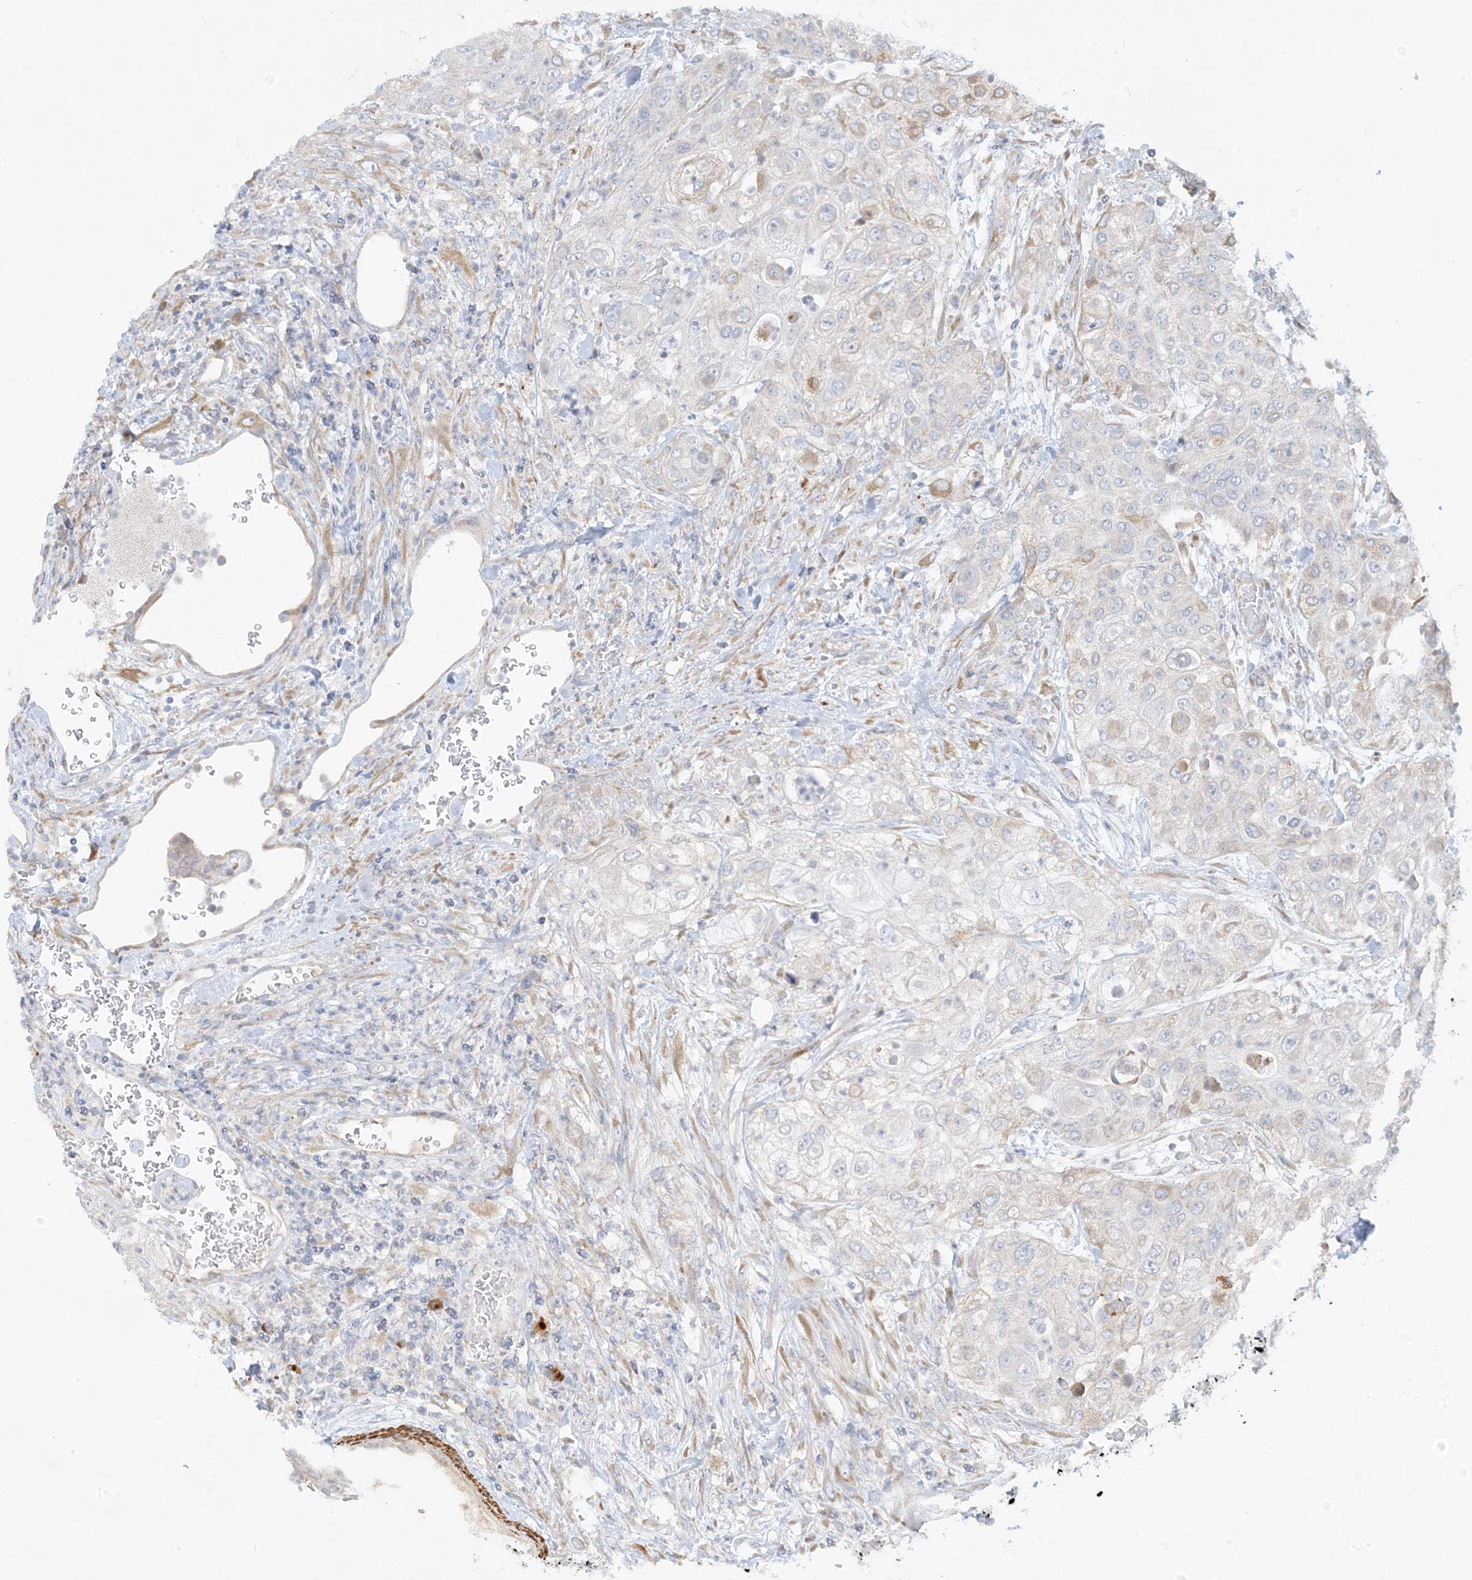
{"staining": {"intensity": "weak", "quantity": "<25%", "location": "cytoplasmic/membranous"}, "tissue": "urothelial cancer", "cell_type": "Tumor cells", "image_type": "cancer", "snomed": [{"axis": "morphology", "description": "Urothelial carcinoma, High grade"}, {"axis": "topography", "description": "Urinary bladder"}], "caption": "A photomicrograph of high-grade urothelial carcinoma stained for a protein demonstrates no brown staining in tumor cells. Brightfield microscopy of IHC stained with DAB (3,3'-diaminobenzidine) (brown) and hematoxylin (blue), captured at high magnification.", "gene": "THADA", "patient": {"sex": "female", "age": 79}}